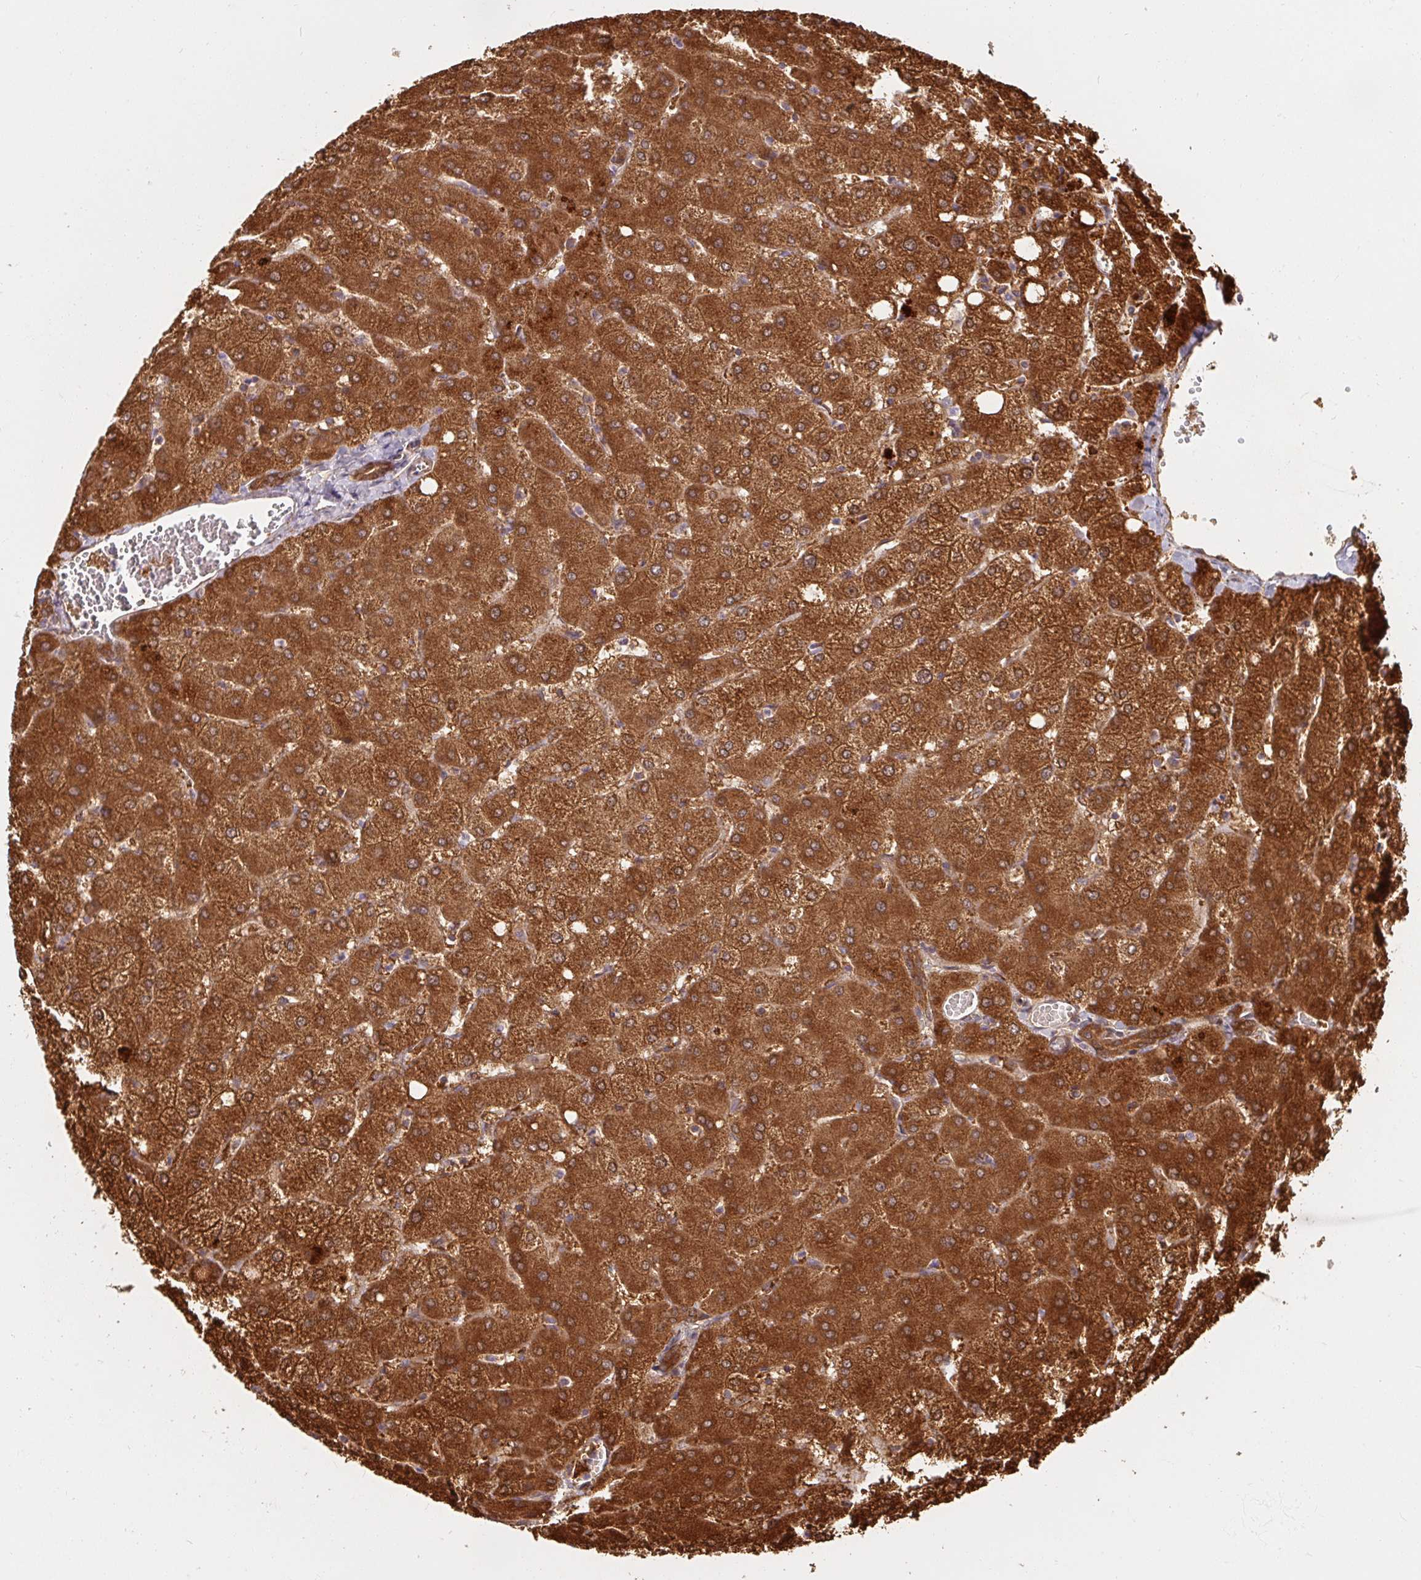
{"staining": {"intensity": "strong", "quantity": ">75%", "location": "cytoplasmic/membranous"}, "tissue": "liver", "cell_type": "Cholangiocytes", "image_type": "normal", "snomed": [{"axis": "morphology", "description": "Normal tissue, NOS"}, {"axis": "topography", "description": "Liver"}], "caption": "Strong cytoplasmic/membranous staining for a protein is present in about >75% of cholangiocytes of unremarkable liver using immunohistochemistry (IHC).", "gene": "BTF3", "patient": {"sex": "female", "age": 54}}